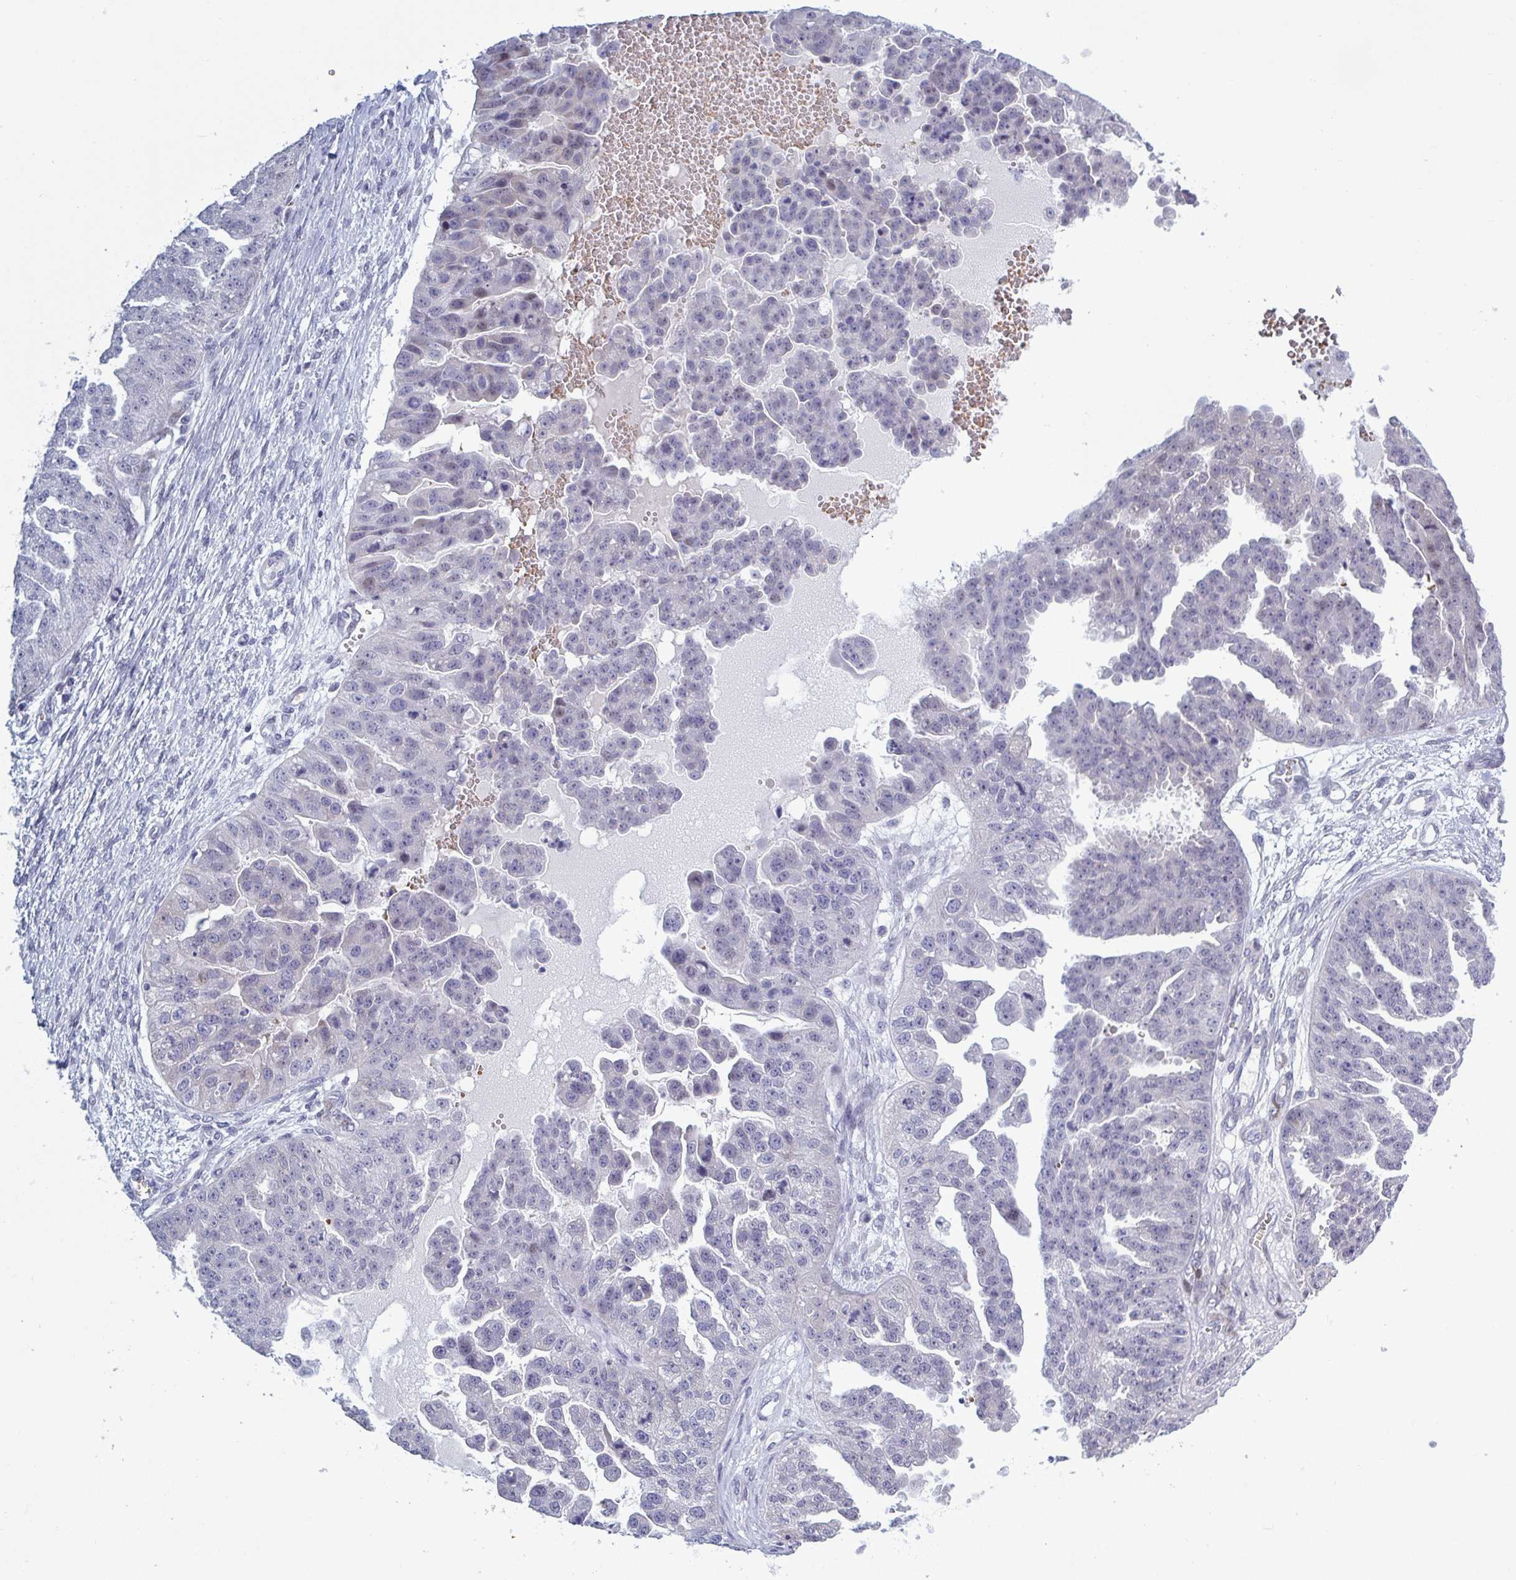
{"staining": {"intensity": "negative", "quantity": "none", "location": "none"}, "tissue": "ovarian cancer", "cell_type": "Tumor cells", "image_type": "cancer", "snomed": [{"axis": "morphology", "description": "Cystadenocarcinoma, serous, NOS"}, {"axis": "topography", "description": "Ovary"}], "caption": "IHC of ovarian serous cystadenocarcinoma demonstrates no staining in tumor cells.", "gene": "HSD11B2", "patient": {"sex": "female", "age": 58}}